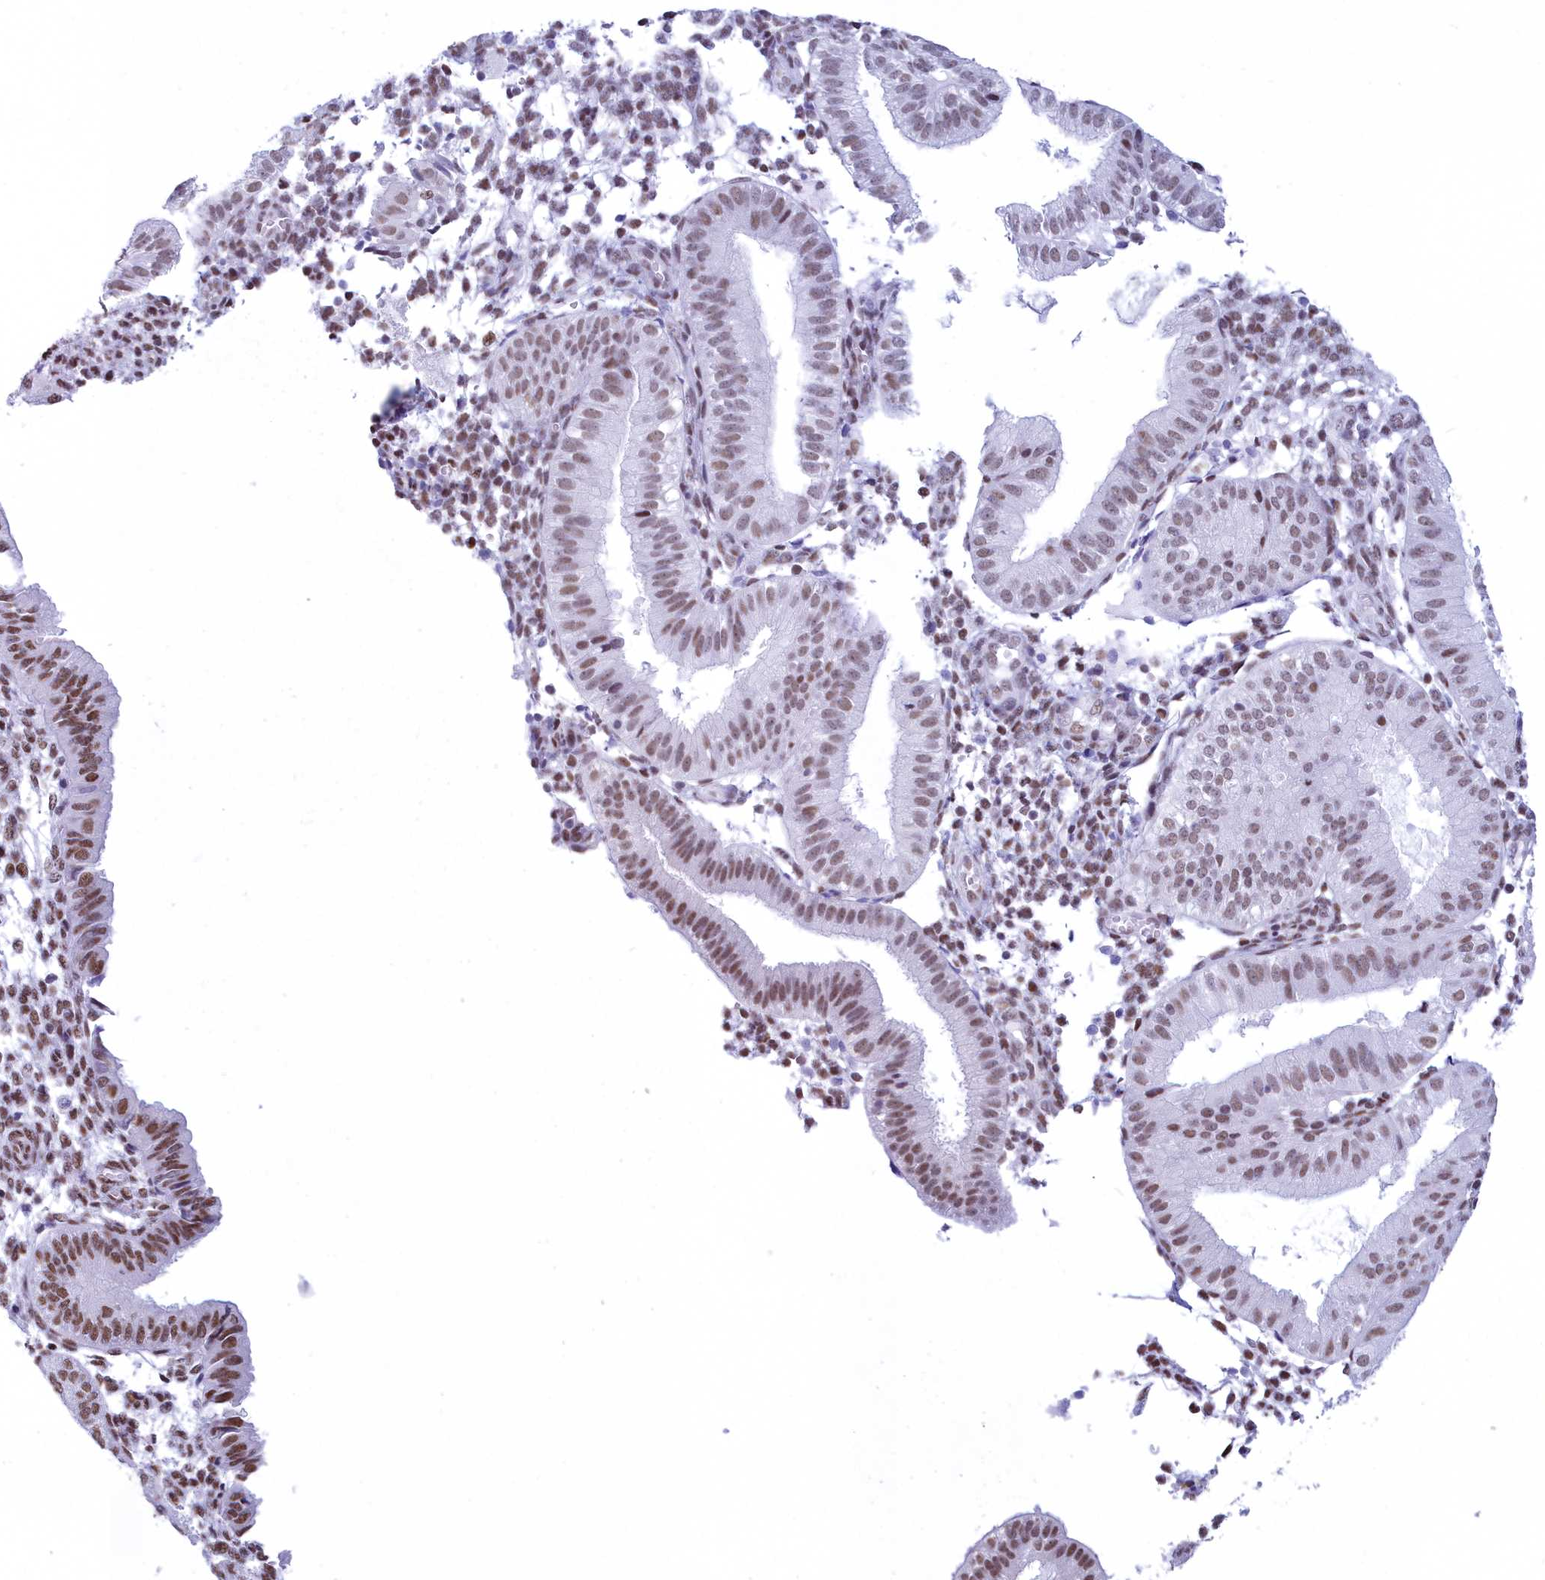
{"staining": {"intensity": "moderate", "quantity": ">75%", "location": "nuclear"}, "tissue": "endometrium", "cell_type": "Cells in endometrial stroma", "image_type": "normal", "snomed": [{"axis": "morphology", "description": "Normal tissue, NOS"}, {"axis": "topography", "description": "Endometrium"}], "caption": "Approximately >75% of cells in endometrial stroma in normal human endometrium show moderate nuclear protein positivity as visualized by brown immunohistochemical staining.", "gene": "CDC26", "patient": {"sex": "female", "age": 39}}